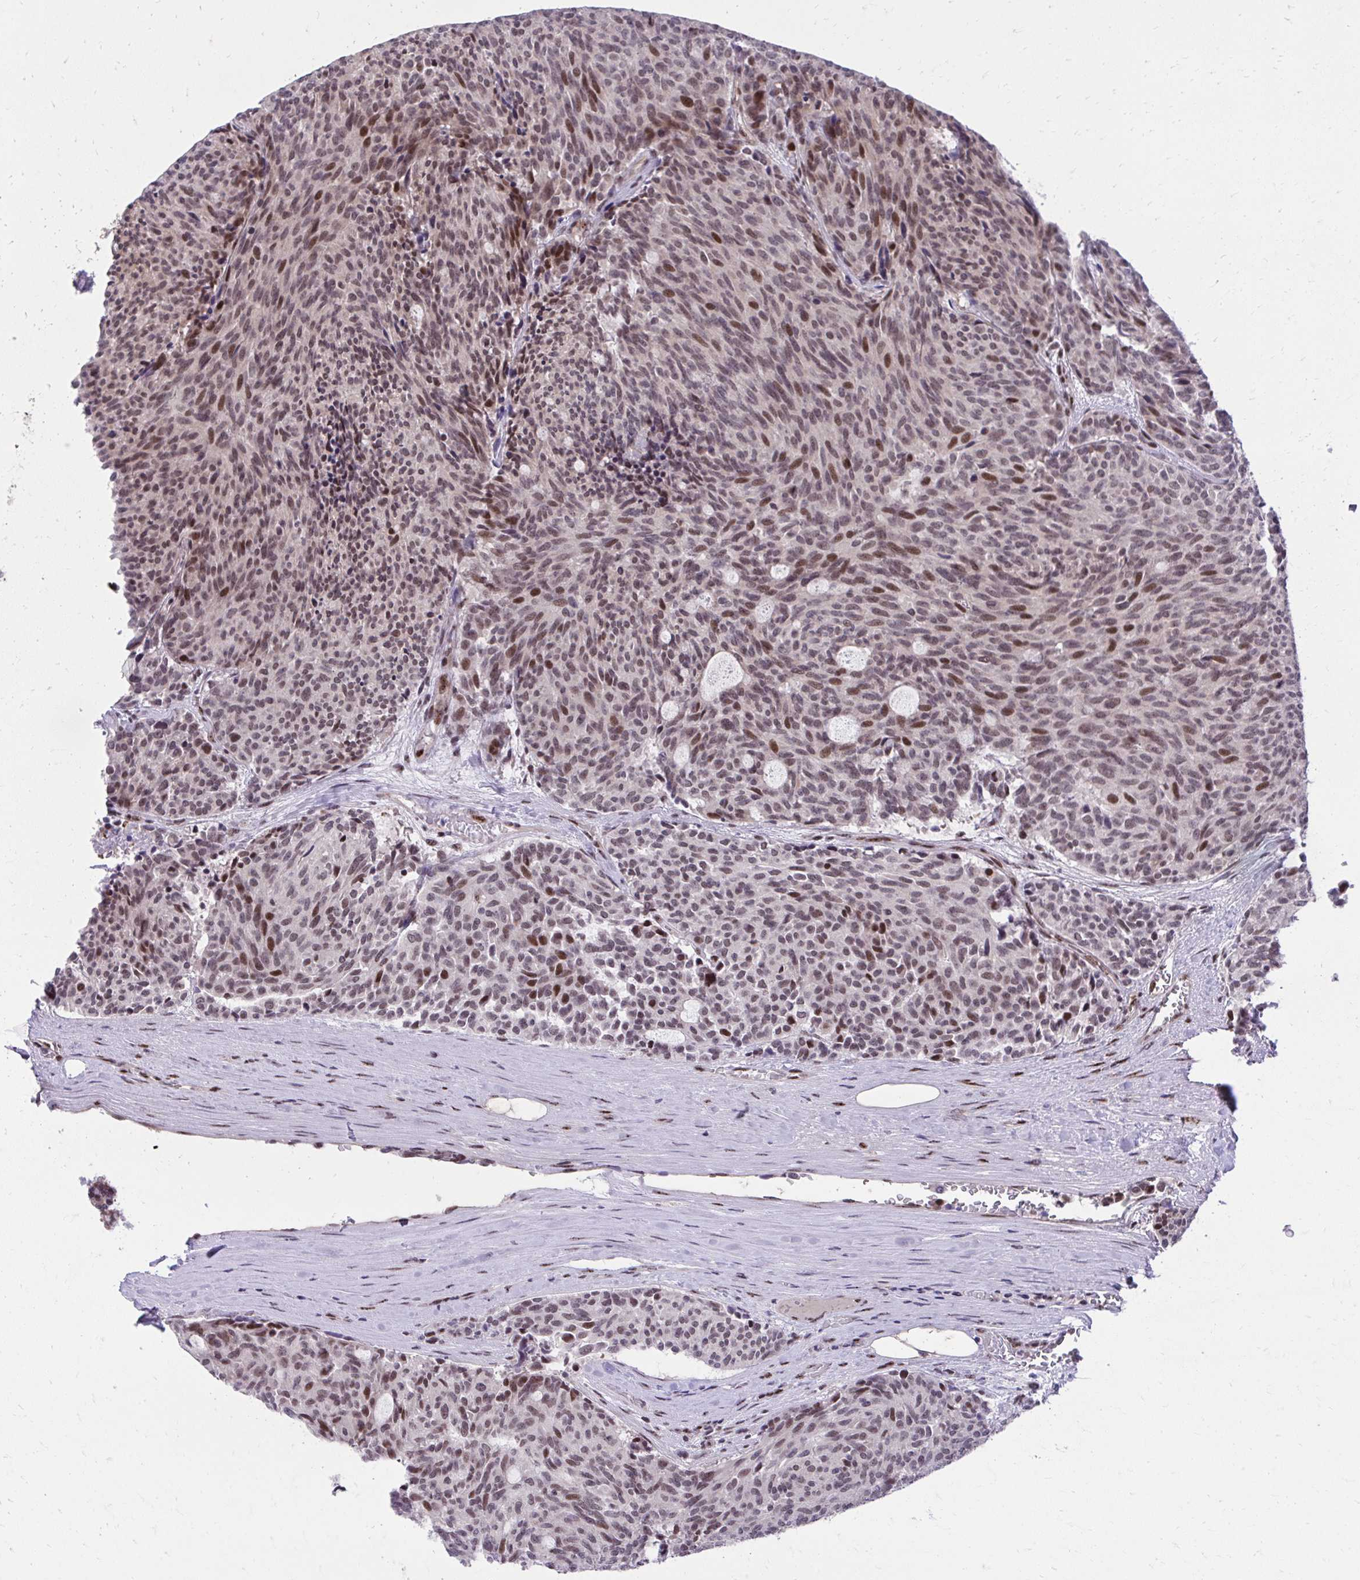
{"staining": {"intensity": "moderate", "quantity": "25%-75%", "location": "nuclear"}, "tissue": "carcinoid", "cell_type": "Tumor cells", "image_type": "cancer", "snomed": [{"axis": "morphology", "description": "Carcinoid, malignant, NOS"}, {"axis": "topography", "description": "Pancreas"}], "caption": "Moderate nuclear staining is appreciated in approximately 25%-75% of tumor cells in carcinoid (malignant).", "gene": "HOXA4", "patient": {"sex": "female", "age": 54}}